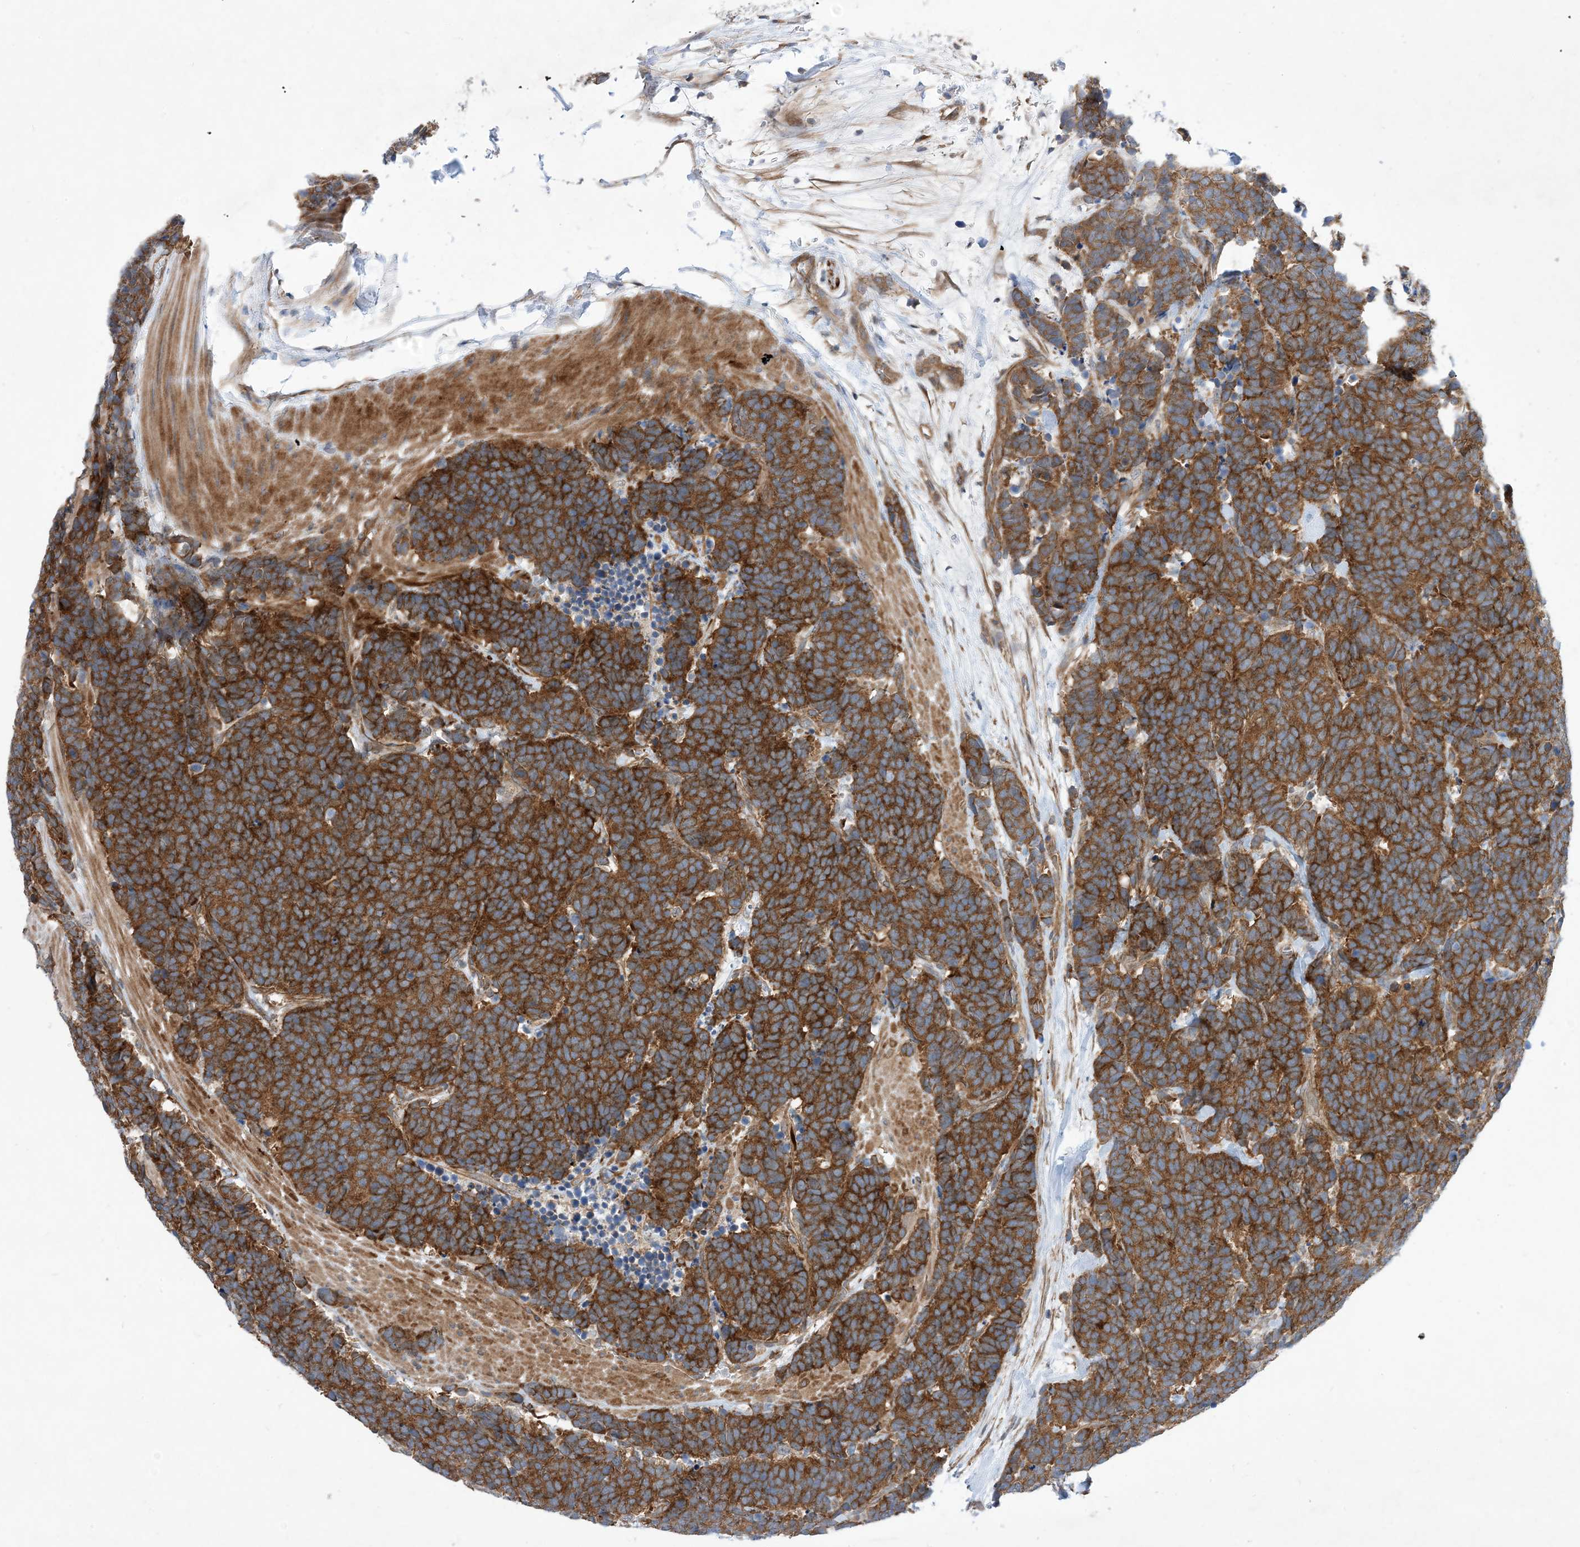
{"staining": {"intensity": "strong", "quantity": ">75%", "location": "cytoplasmic/membranous"}, "tissue": "carcinoid", "cell_type": "Tumor cells", "image_type": "cancer", "snomed": [{"axis": "morphology", "description": "Carcinoma, NOS"}, {"axis": "morphology", "description": "Carcinoid, malignant, NOS"}, {"axis": "topography", "description": "Urinary bladder"}], "caption": "IHC of human carcinoid shows high levels of strong cytoplasmic/membranous staining in about >75% of tumor cells.", "gene": "EHBP1", "patient": {"sex": "male", "age": 57}}